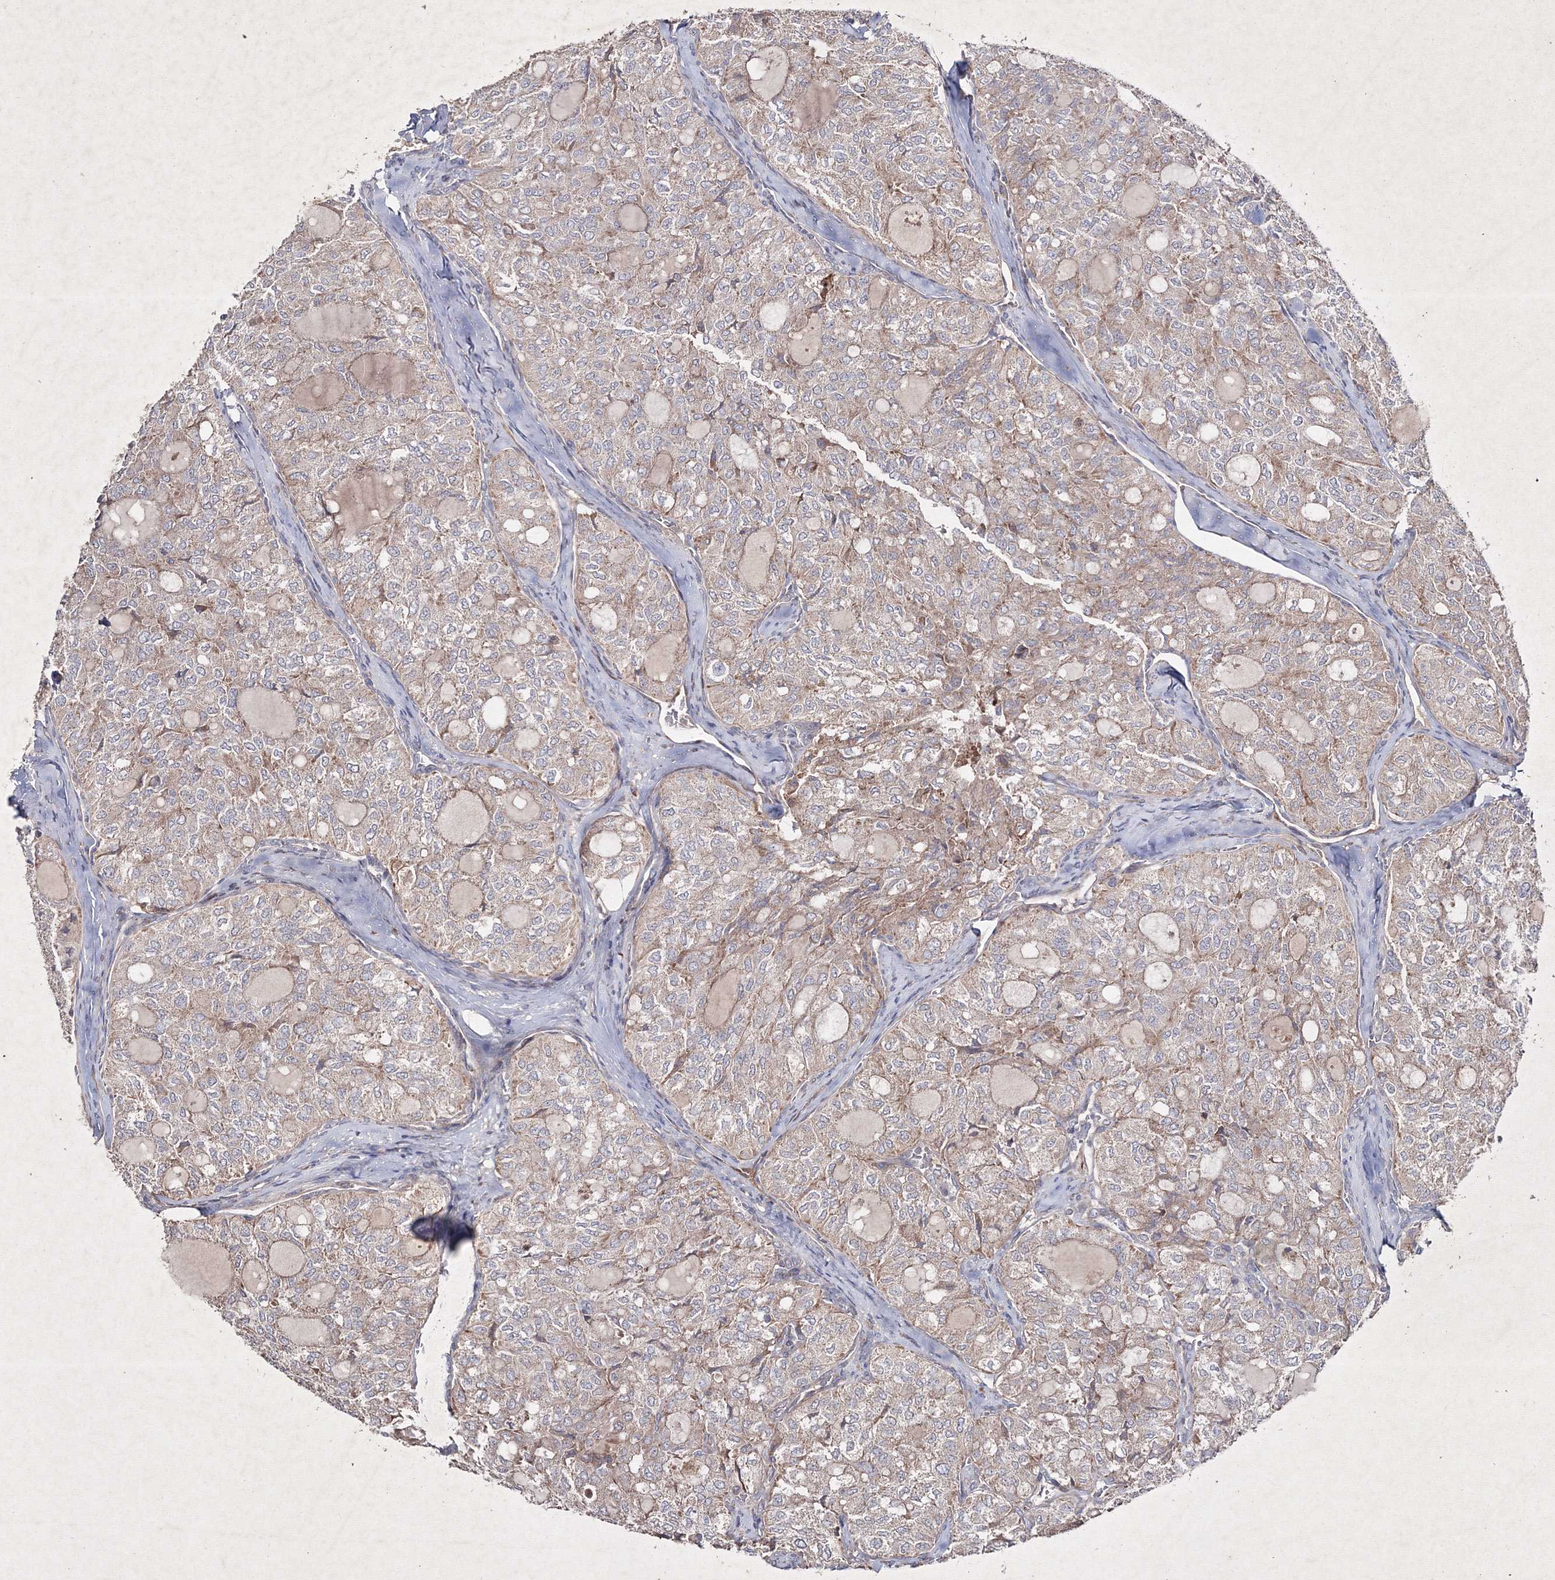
{"staining": {"intensity": "weak", "quantity": ">75%", "location": "cytoplasmic/membranous"}, "tissue": "thyroid cancer", "cell_type": "Tumor cells", "image_type": "cancer", "snomed": [{"axis": "morphology", "description": "Follicular adenoma carcinoma, NOS"}, {"axis": "topography", "description": "Thyroid gland"}], "caption": "IHC photomicrograph of neoplastic tissue: human thyroid cancer (follicular adenoma carcinoma) stained using IHC reveals low levels of weak protein expression localized specifically in the cytoplasmic/membranous of tumor cells, appearing as a cytoplasmic/membranous brown color.", "gene": "GFM1", "patient": {"sex": "male", "age": 75}}